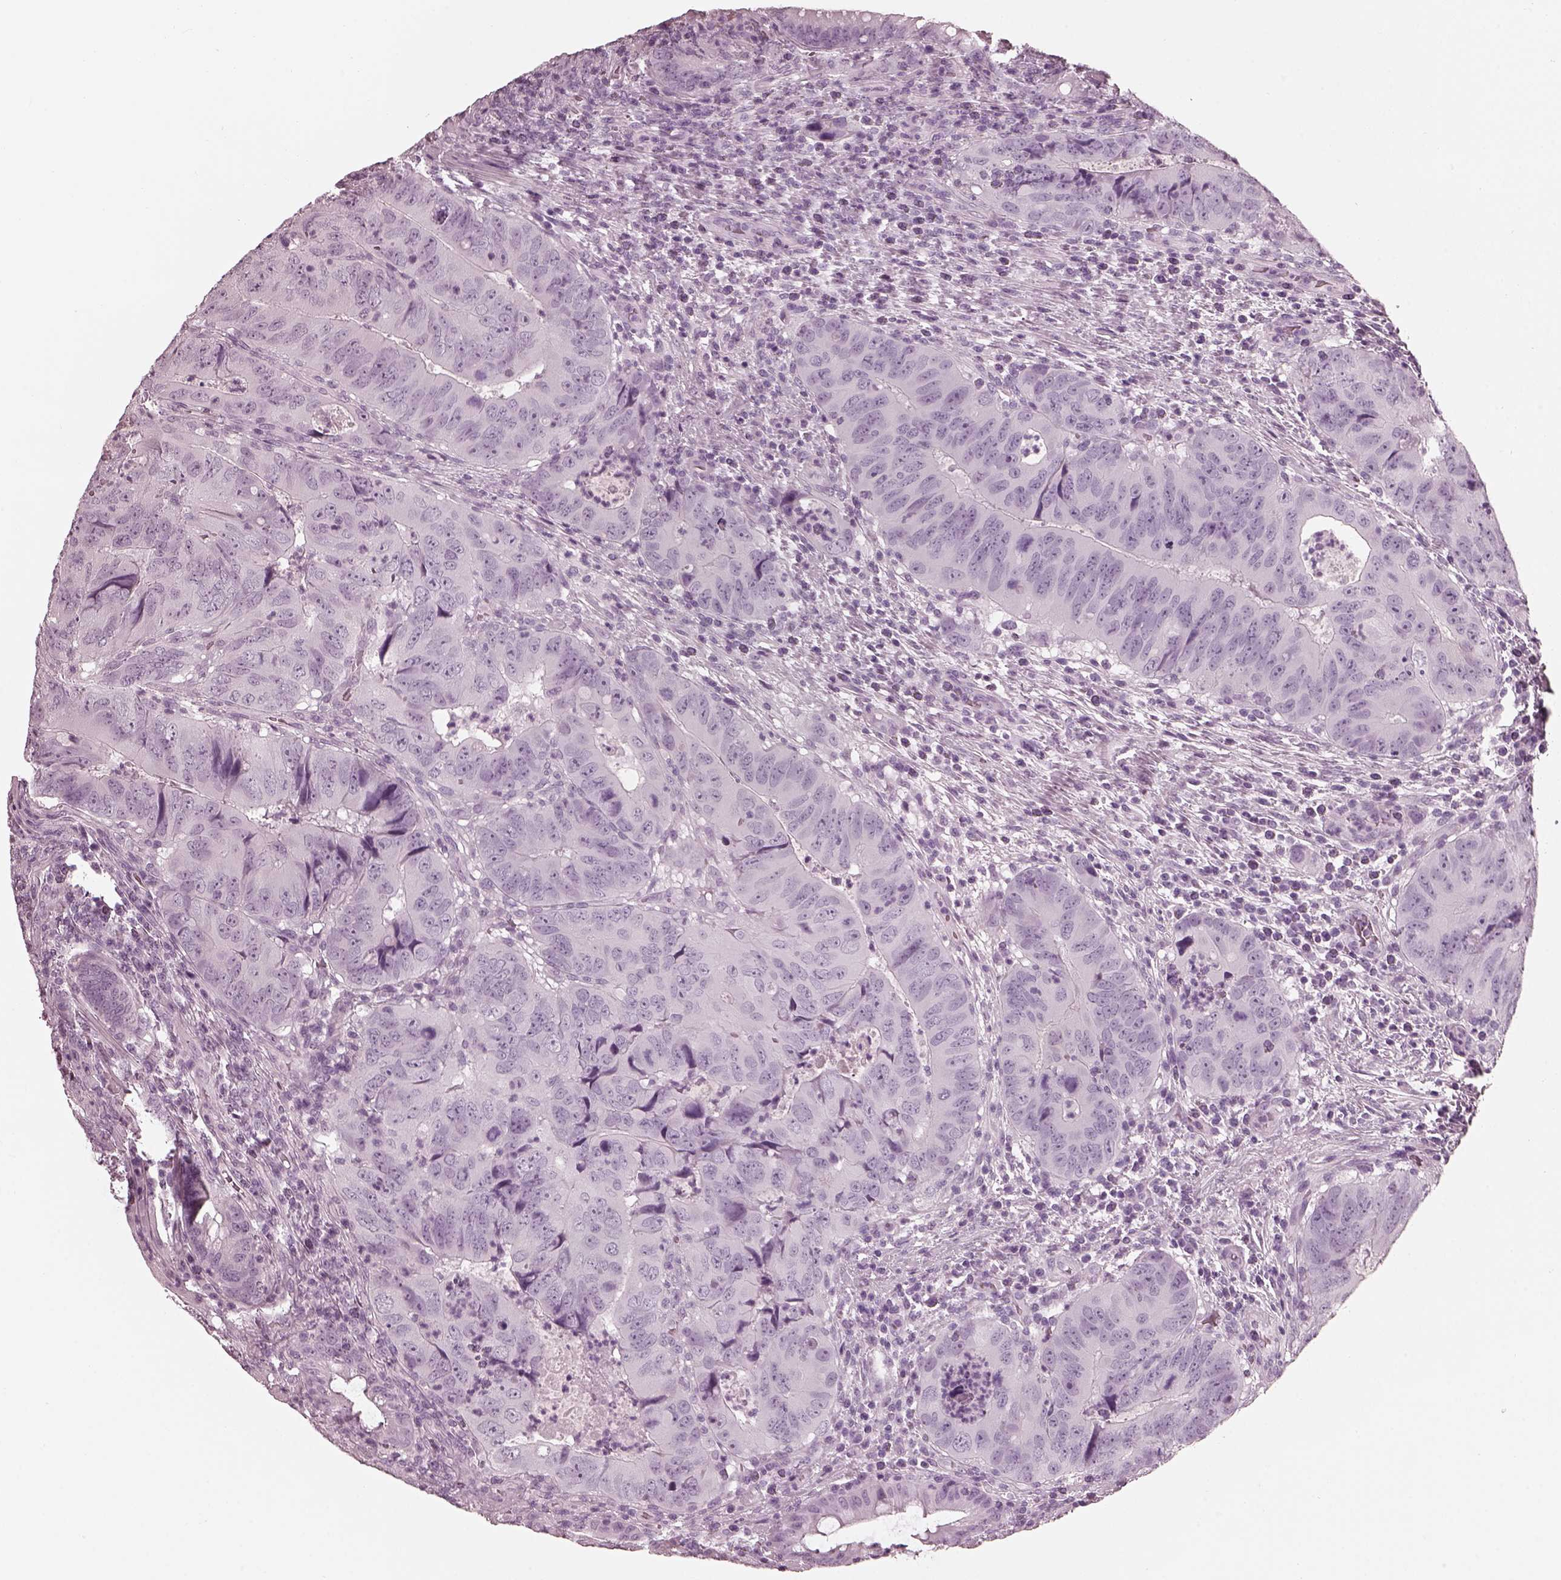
{"staining": {"intensity": "negative", "quantity": "none", "location": "none"}, "tissue": "colorectal cancer", "cell_type": "Tumor cells", "image_type": "cancer", "snomed": [{"axis": "morphology", "description": "Adenocarcinoma, NOS"}, {"axis": "topography", "description": "Colon"}], "caption": "There is no significant positivity in tumor cells of adenocarcinoma (colorectal).", "gene": "FABP9", "patient": {"sex": "male", "age": 79}}